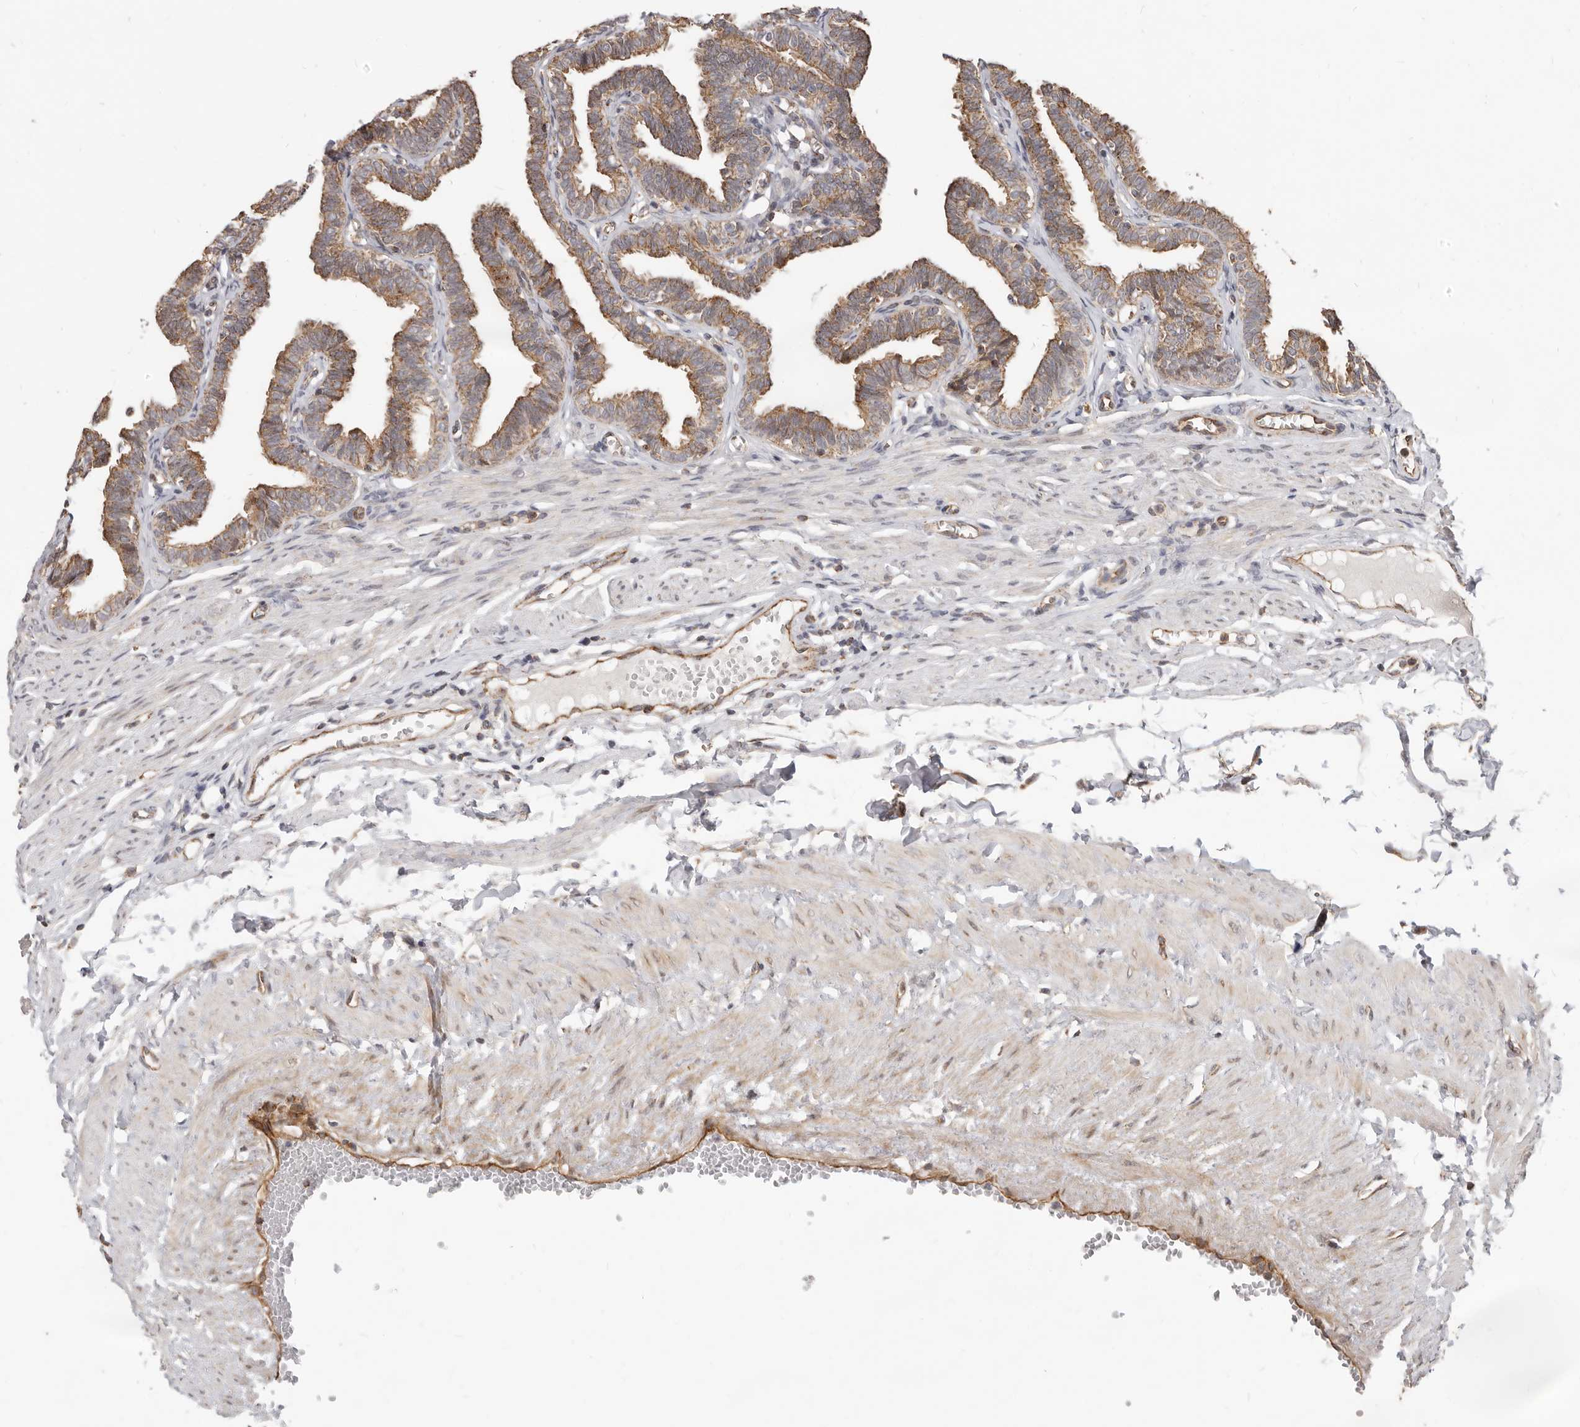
{"staining": {"intensity": "moderate", "quantity": ">75%", "location": "cytoplasmic/membranous"}, "tissue": "fallopian tube", "cell_type": "Glandular cells", "image_type": "normal", "snomed": [{"axis": "morphology", "description": "Normal tissue, NOS"}, {"axis": "topography", "description": "Fallopian tube"}, {"axis": "topography", "description": "Ovary"}], "caption": "A brown stain highlights moderate cytoplasmic/membranous positivity of a protein in glandular cells of benign fallopian tube. Using DAB (brown) and hematoxylin (blue) stains, captured at high magnification using brightfield microscopy.", "gene": "USP49", "patient": {"sex": "female", "age": 23}}